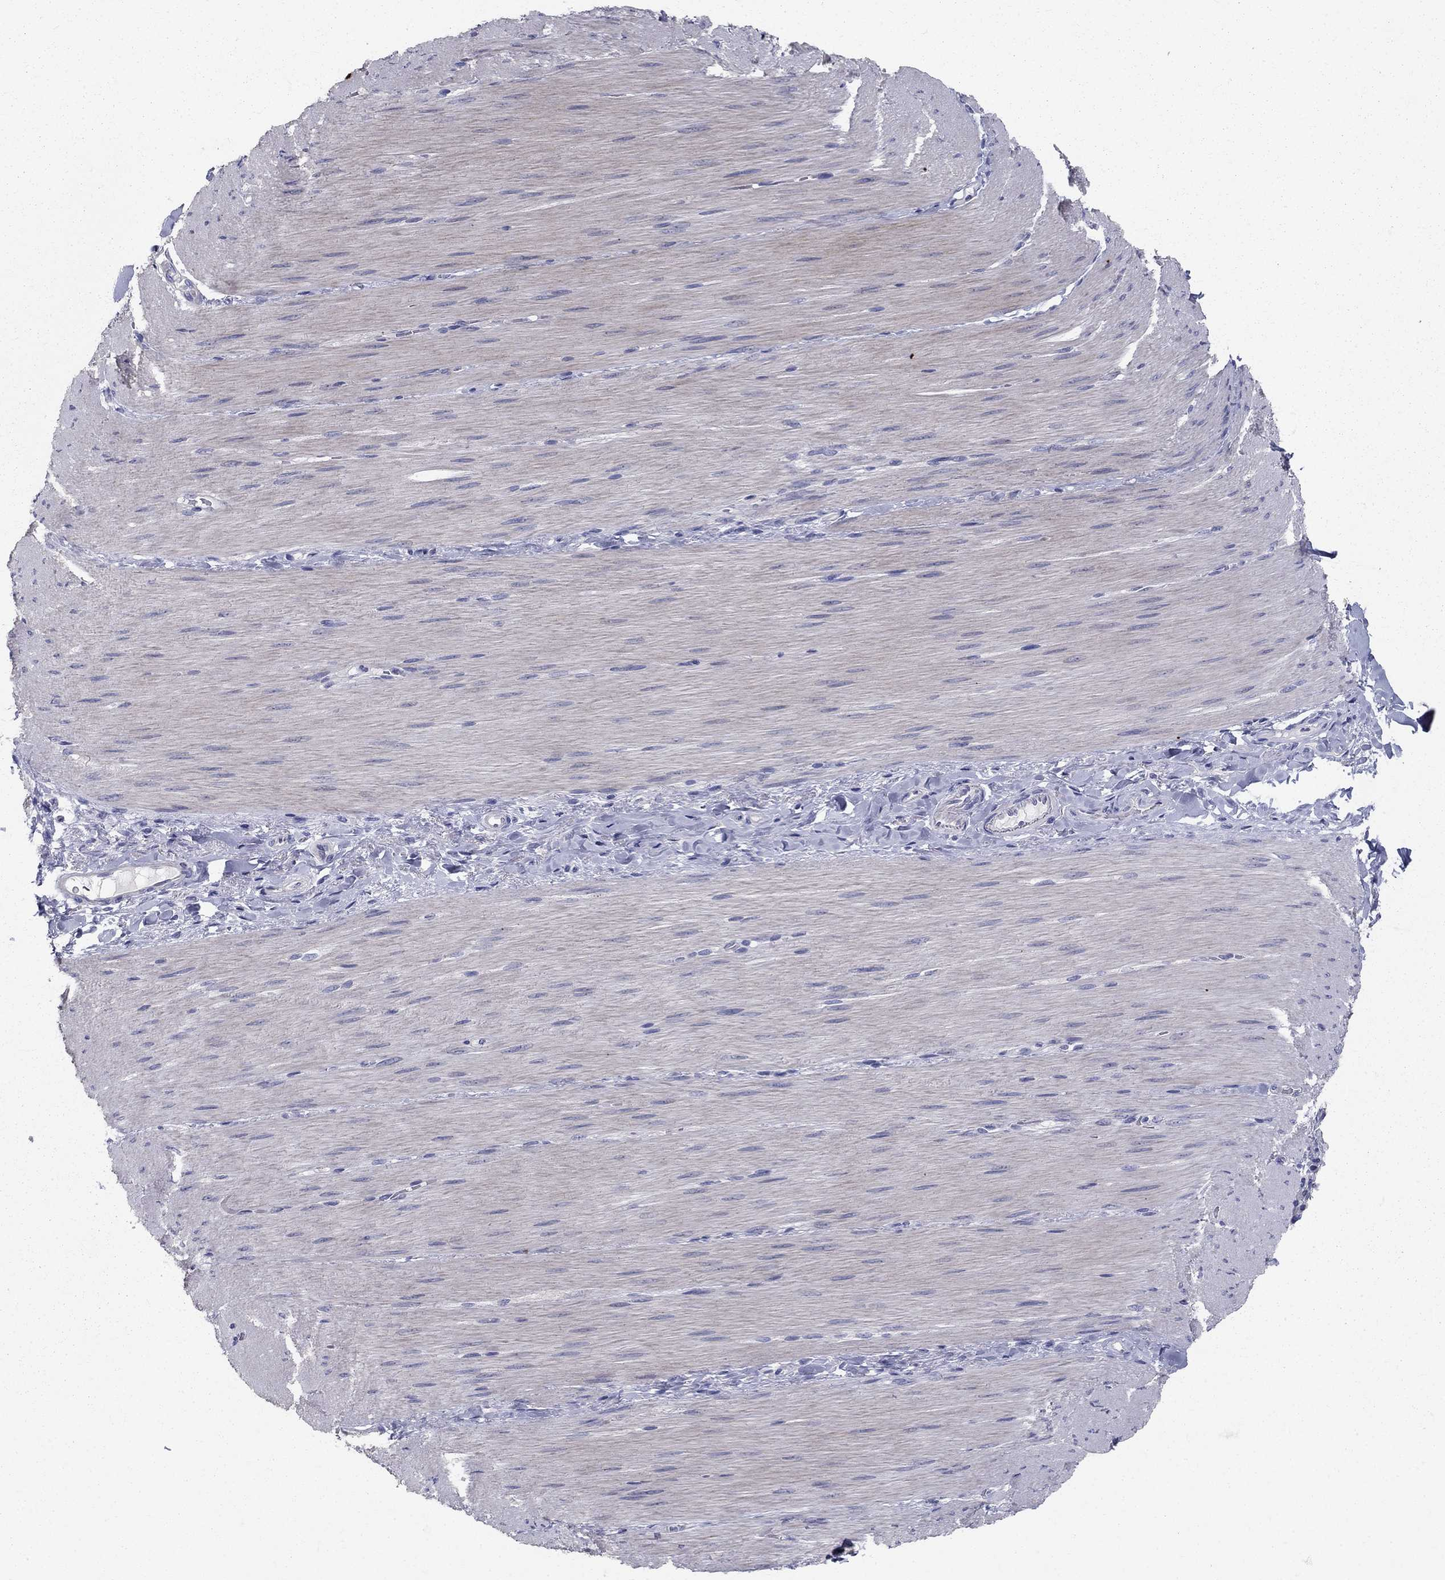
{"staining": {"intensity": "negative", "quantity": "none", "location": "none"}, "tissue": "adipose tissue", "cell_type": "Adipocytes", "image_type": "normal", "snomed": [{"axis": "morphology", "description": "Normal tissue, NOS"}, {"axis": "topography", "description": "Smooth muscle"}, {"axis": "topography", "description": "Duodenum"}, {"axis": "topography", "description": "Peripheral nerve tissue"}], "caption": "This is an immunohistochemistry micrograph of normal human adipose tissue. There is no staining in adipocytes.", "gene": "TP53TG5", "patient": {"sex": "female", "age": 61}}